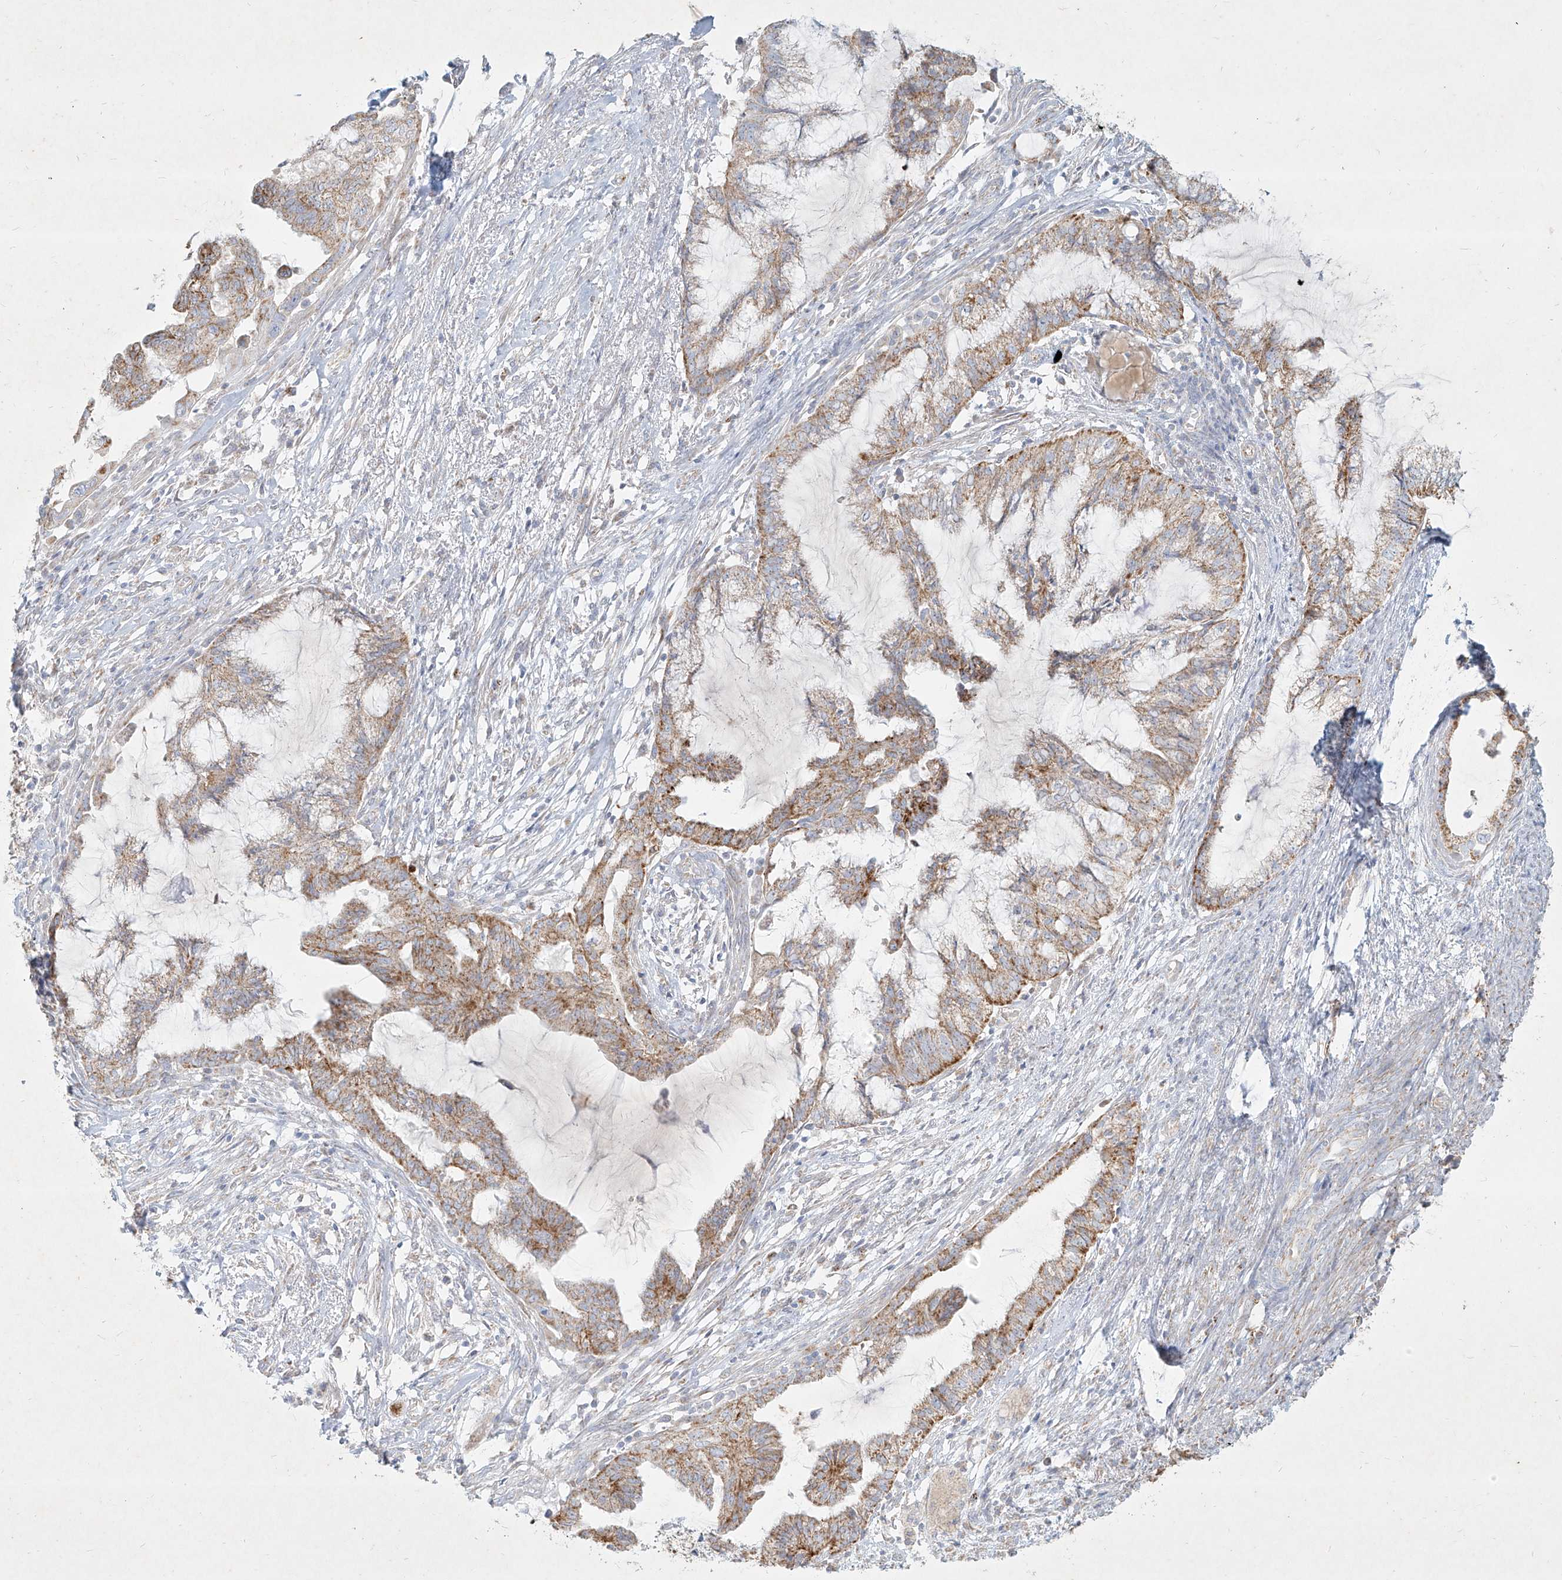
{"staining": {"intensity": "moderate", "quantity": ">75%", "location": "cytoplasmic/membranous"}, "tissue": "endometrial cancer", "cell_type": "Tumor cells", "image_type": "cancer", "snomed": [{"axis": "morphology", "description": "Adenocarcinoma, NOS"}, {"axis": "topography", "description": "Endometrium"}], "caption": "Tumor cells exhibit medium levels of moderate cytoplasmic/membranous staining in about >75% of cells in endometrial adenocarcinoma. The staining was performed using DAB to visualize the protein expression in brown, while the nuclei were stained in blue with hematoxylin (Magnification: 20x).", "gene": "MTX2", "patient": {"sex": "female", "age": 86}}